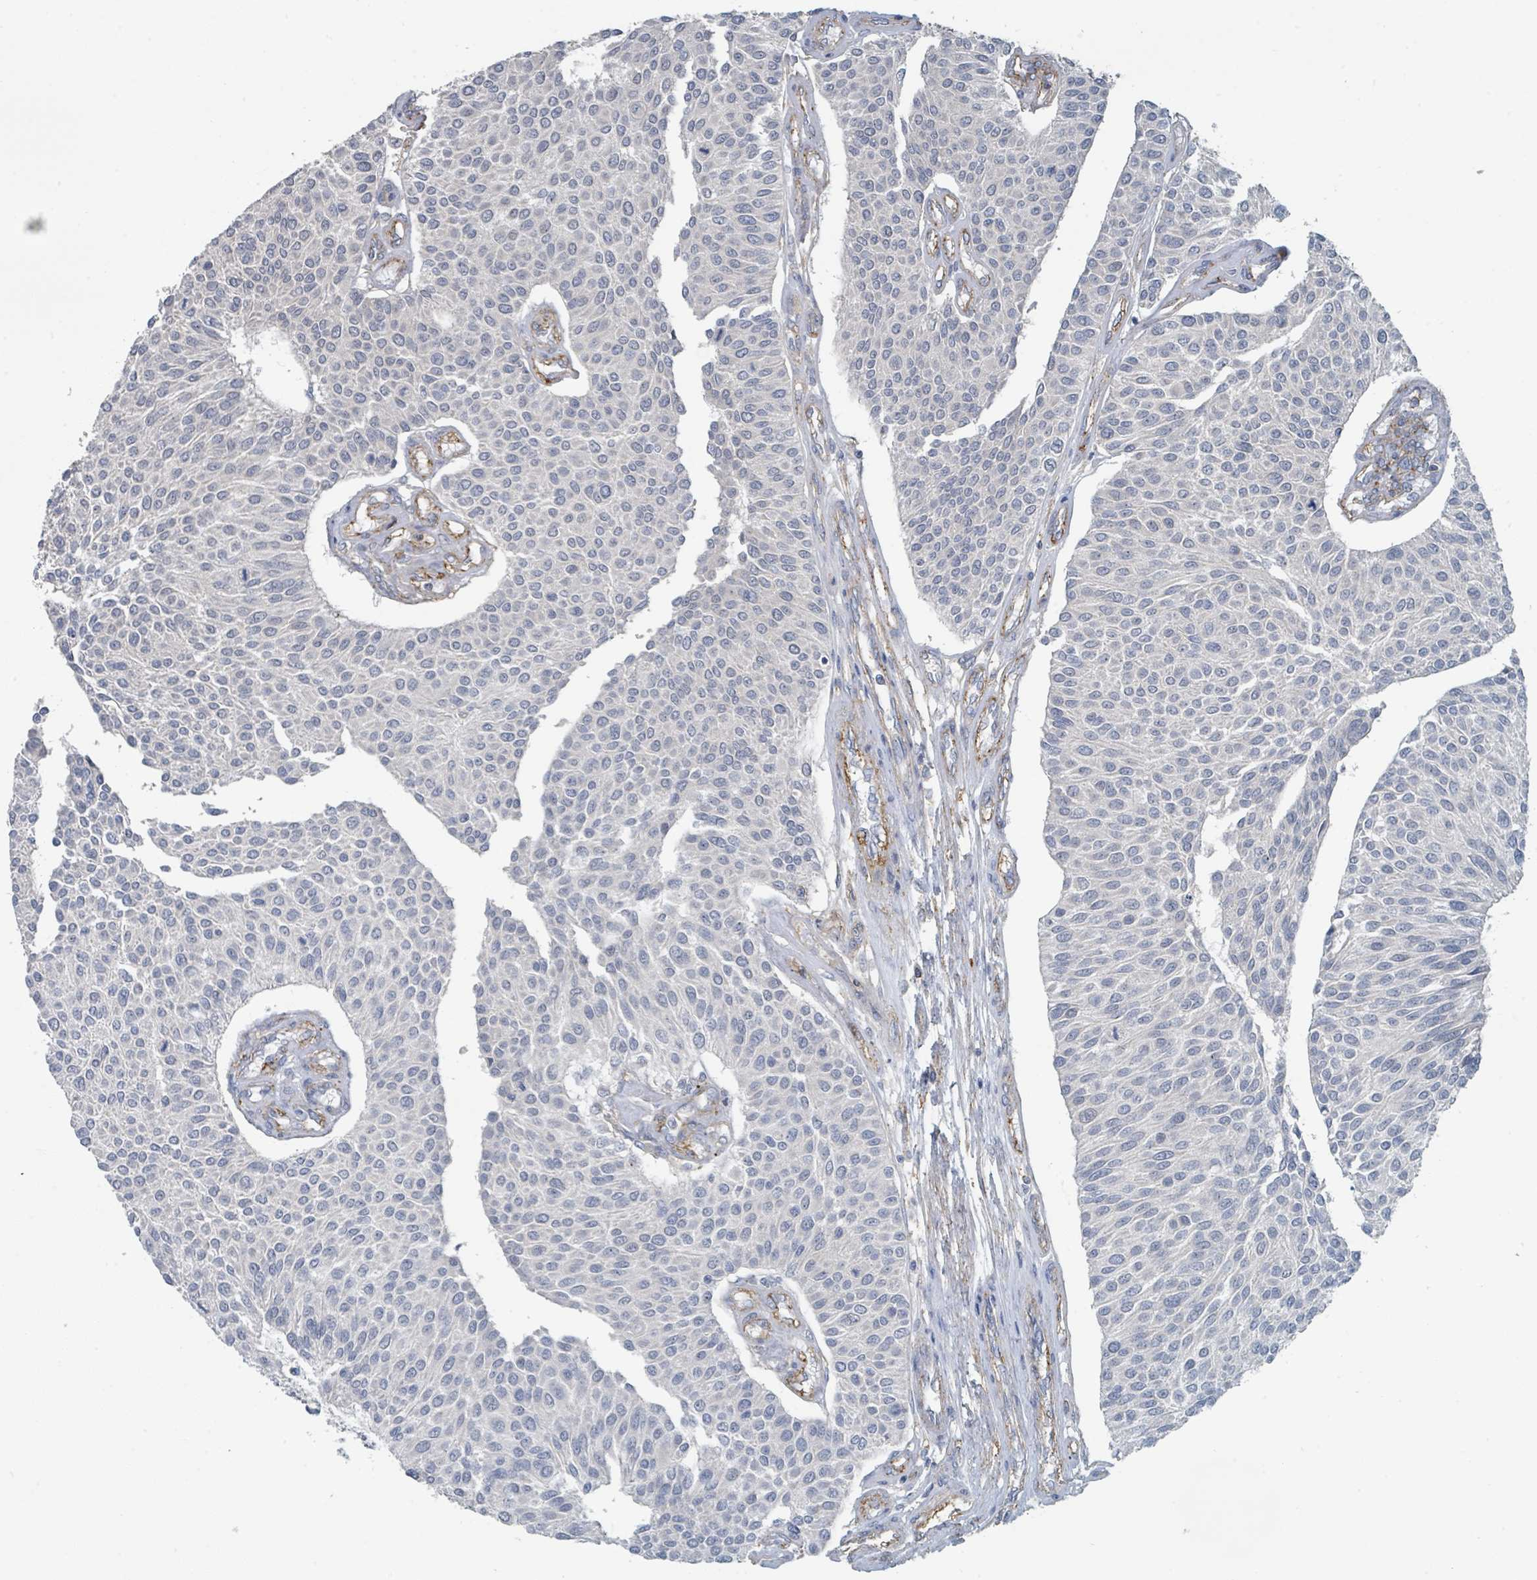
{"staining": {"intensity": "negative", "quantity": "none", "location": "none"}, "tissue": "urothelial cancer", "cell_type": "Tumor cells", "image_type": "cancer", "snomed": [{"axis": "morphology", "description": "Urothelial carcinoma, NOS"}, {"axis": "topography", "description": "Urinary bladder"}], "caption": "The histopathology image displays no significant positivity in tumor cells of urothelial cancer.", "gene": "LRRC42", "patient": {"sex": "male", "age": 55}}